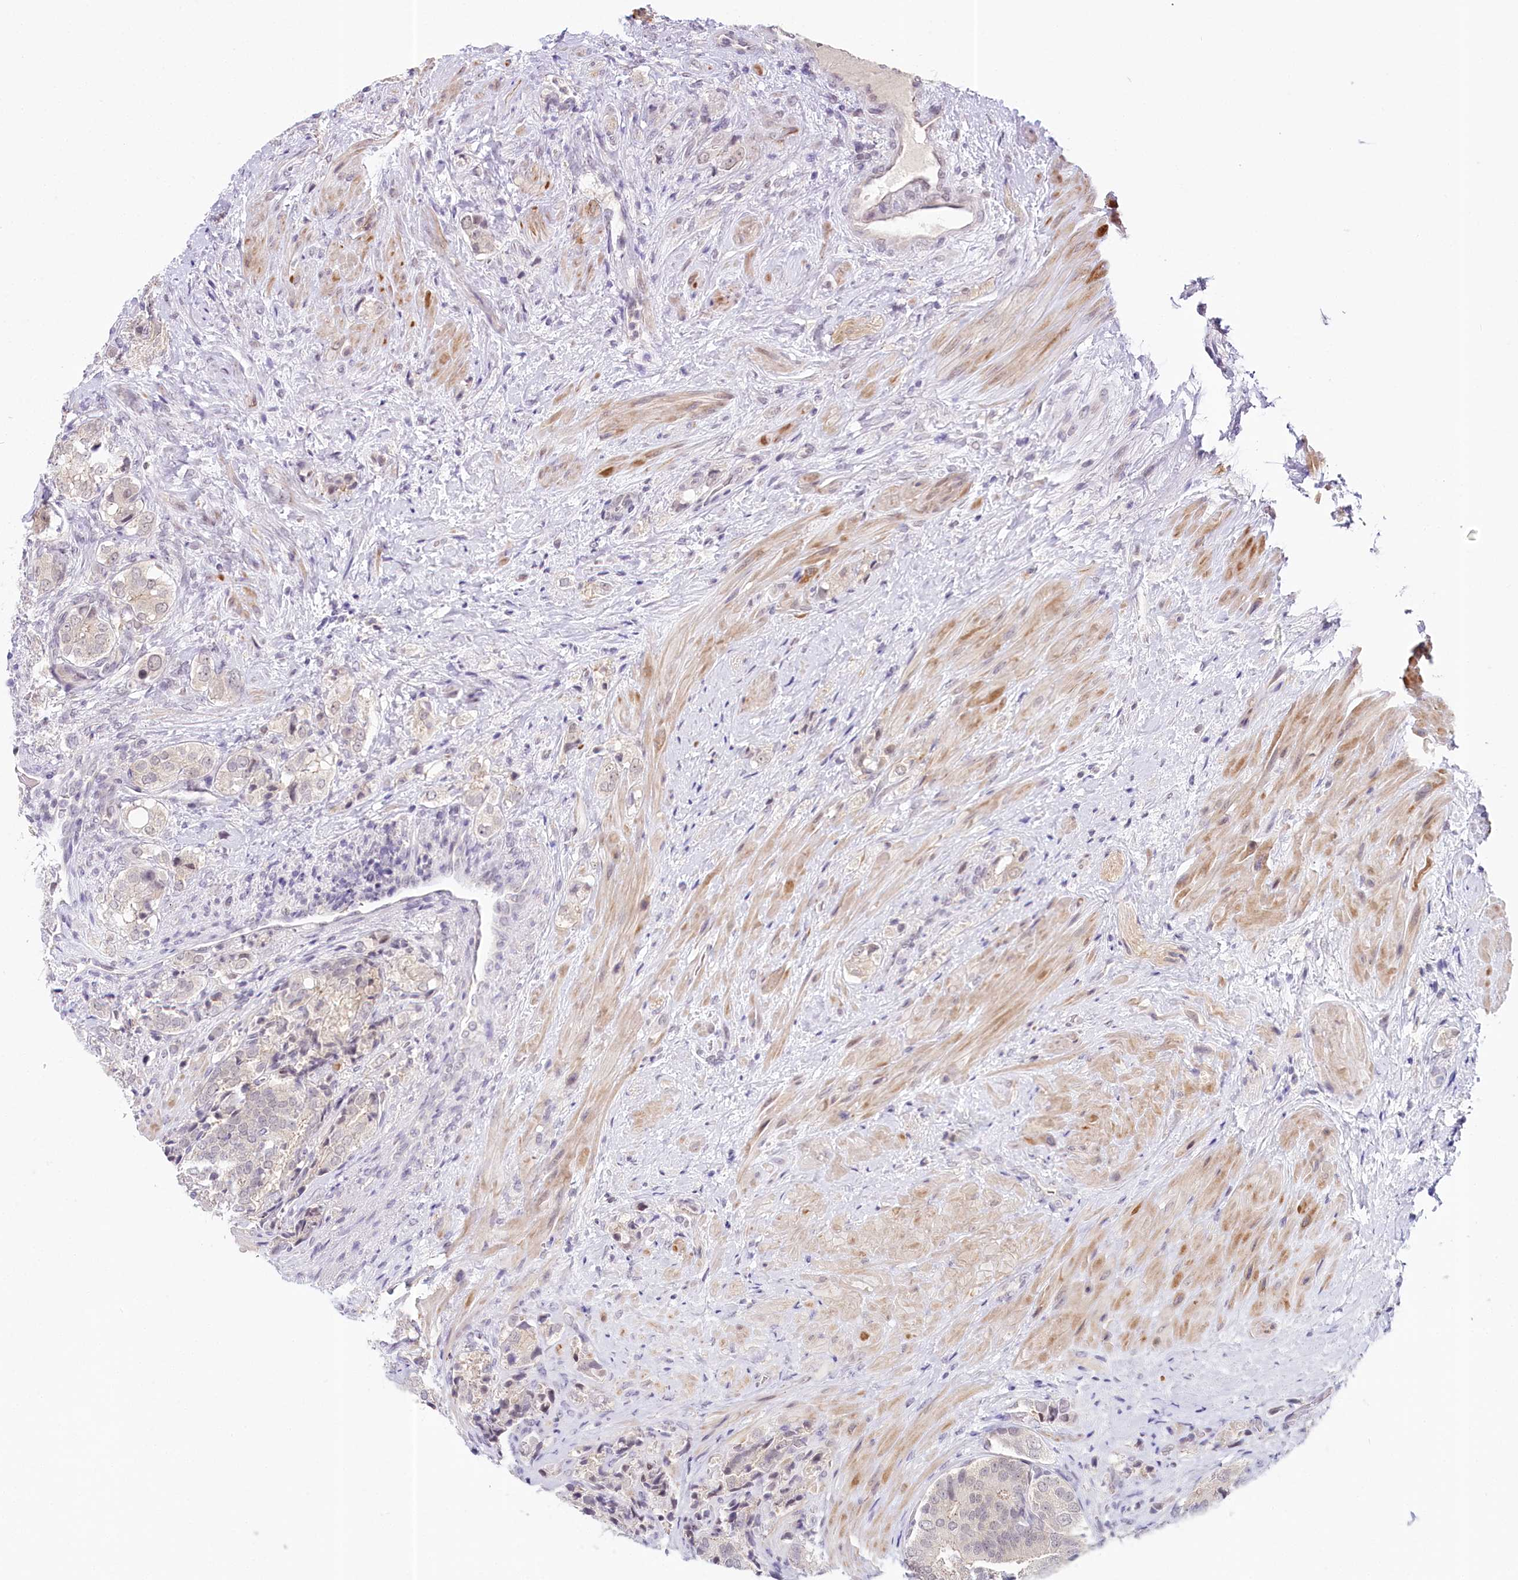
{"staining": {"intensity": "negative", "quantity": "none", "location": "none"}, "tissue": "prostate cancer", "cell_type": "Tumor cells", "image_type": "cancer", "snomed": [{"axis": "morphology", "description": "Adenocarcinoma, High grade"}, {"axis": "topography", "description": "Prostate"}], "caption": "Tumor cells show no significant protein staining in prostate cancer. Nuclei are stained in blue.", "gene": "AMTN", "patient": {"sex": "male", "age": 65}}